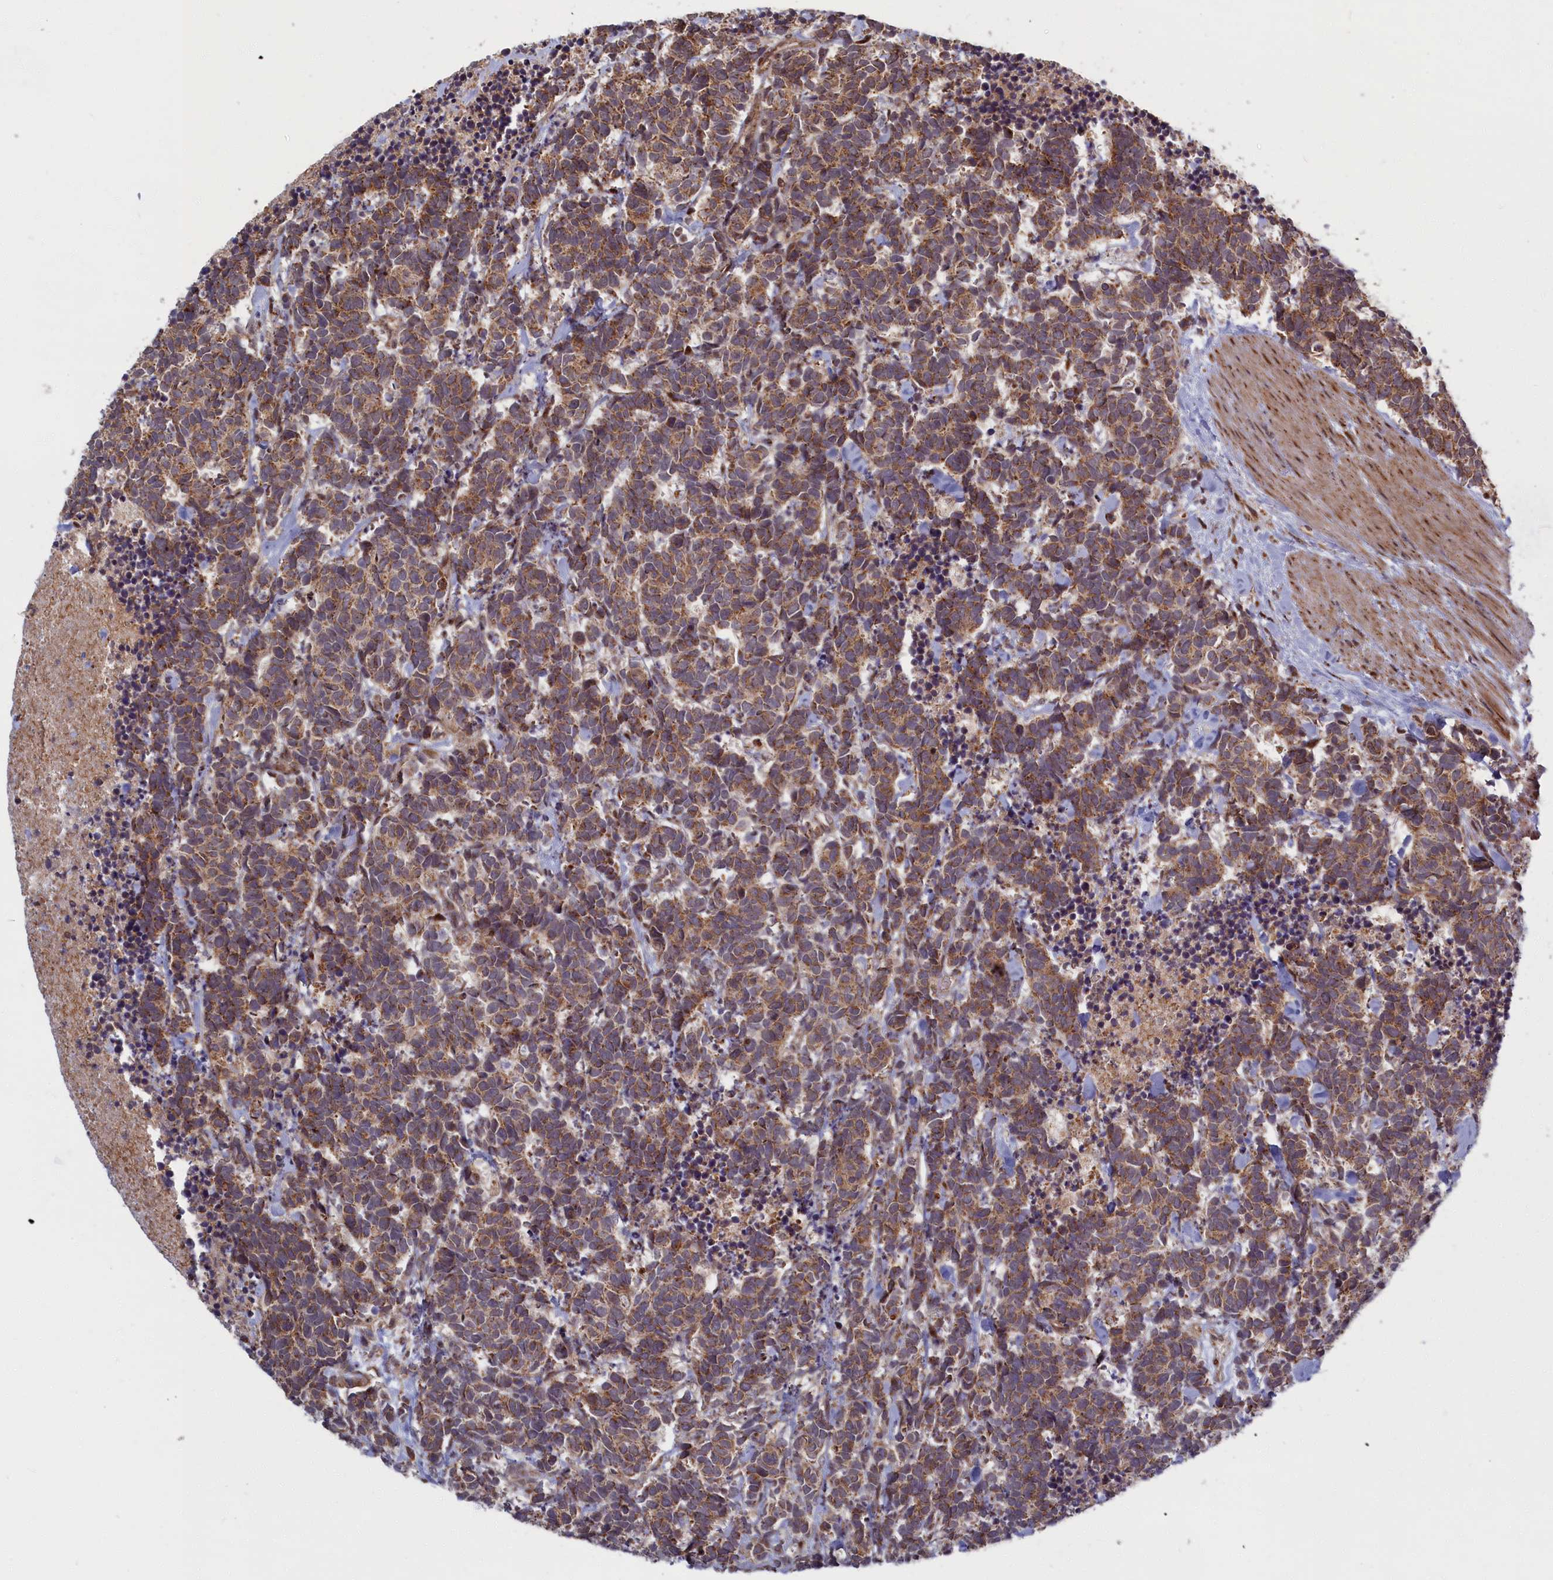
{"staining": {"intensity": "moderate", "quantity": ">75%", "location": "cytoplasmic/membranous"}, "tissue": "carcinoid", "cell_type": "Tumor cells", "image_type": "cancer", "snomed": [{"axis": "morphology", "description": "Carcinoma, NOS"}, {"axis": "morphology", "description": "Carcinoid, malignant, NOS"}, {"axis": "topography", "description": "Prostate"}], "caption": "Immunohistochemical staining of carcinoma displays medium levels of moderate cytoplasmic/membranous protein positivity in approximately >75% of tumor cells.", "gene": "PLA2G10", "patient": {"sex": "male", "age": 57}}